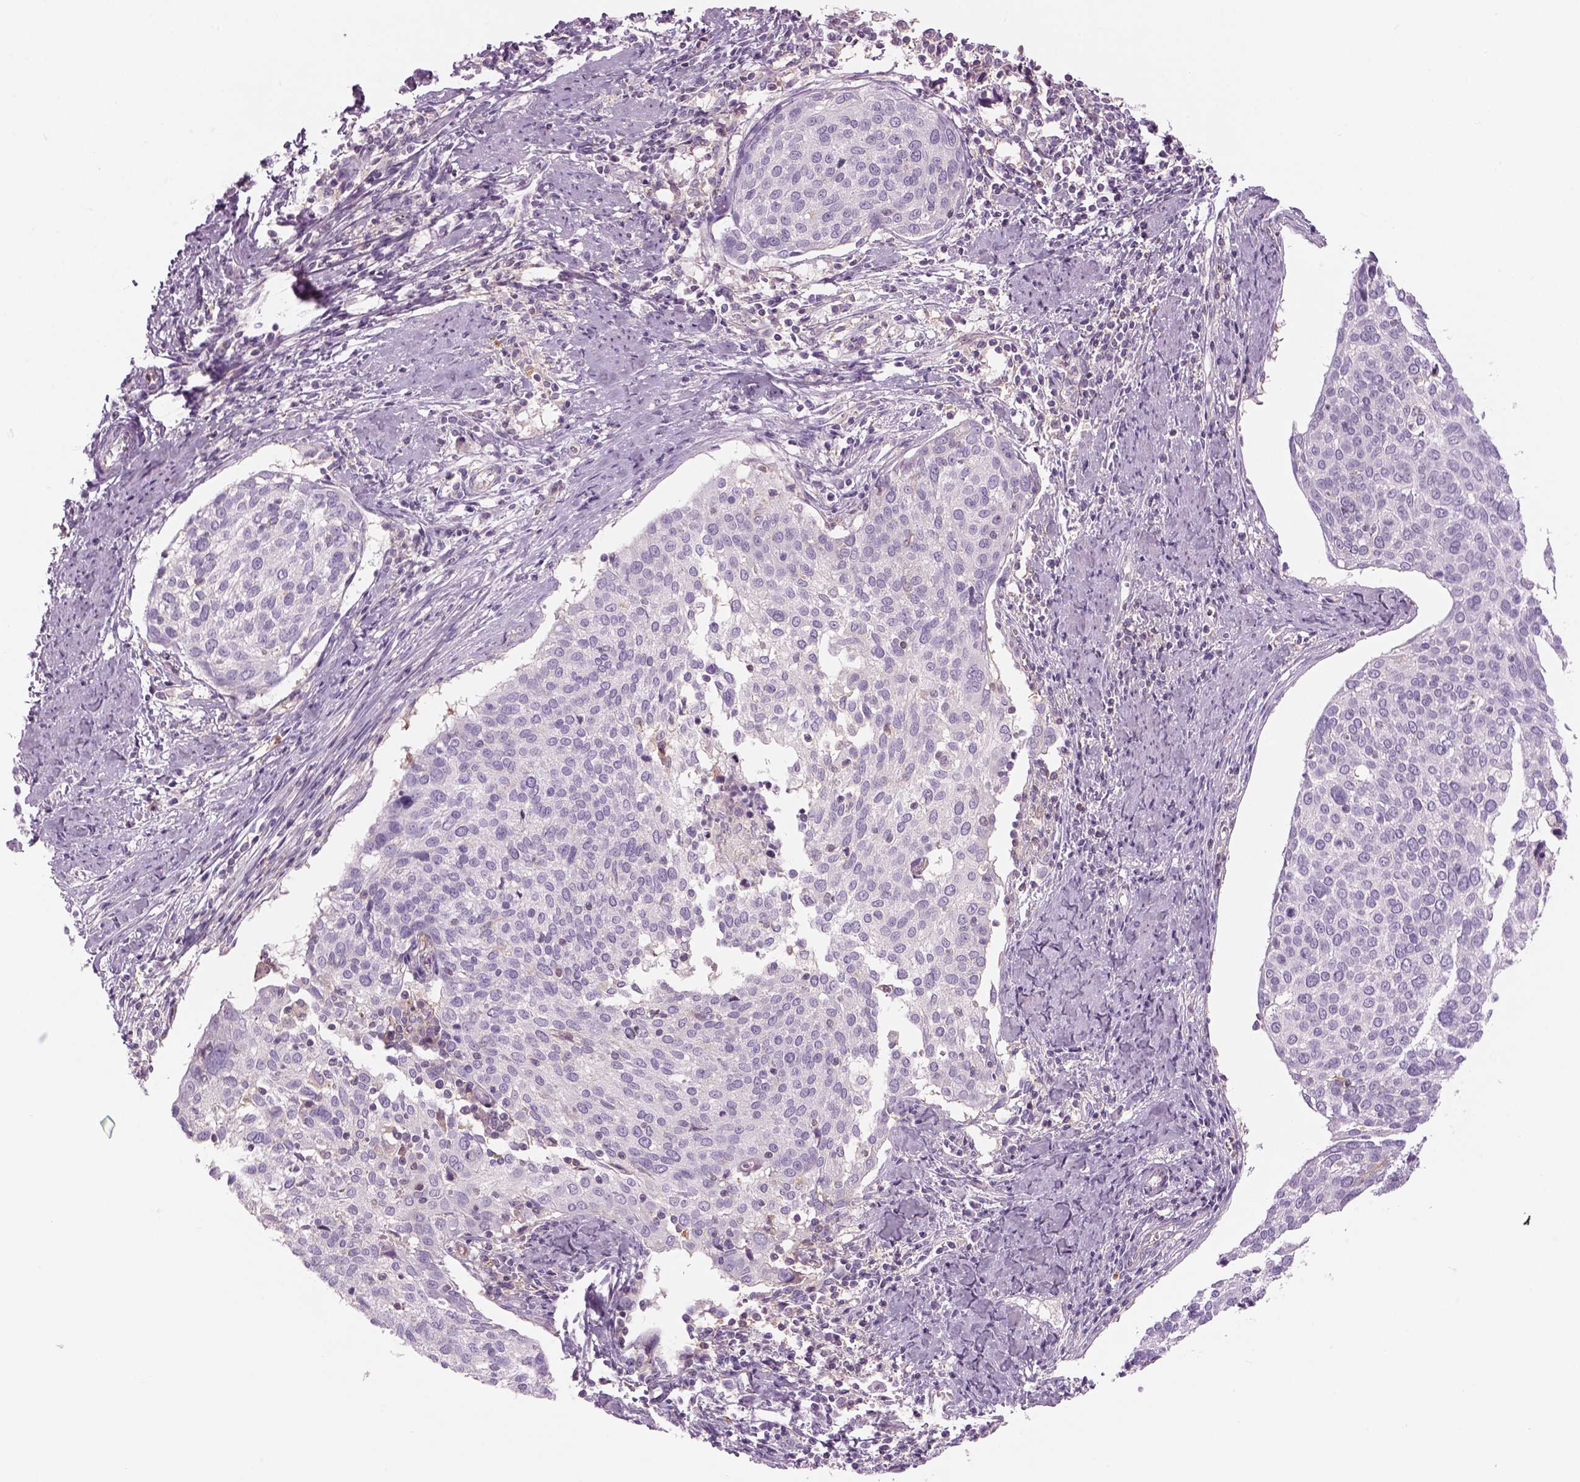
{"staining": {"intensity": "negative", "quantity": "none", "location": "none"}, "tissue": "cervical cancer", "cell_type": "Tumor cells", "image_type": "cancer", "snomed": [{"axis": "morphology", "description": "Squamous cell carcinoma, NOS"}, {"axis": "topography", "description": "Cervix"}], "caption": "Tumor cells are negative for protein expression in human squamous cell carcinoma (cervical).", "gene": "SLC1A7", "patient": {"sex": "female", "age": 39}}